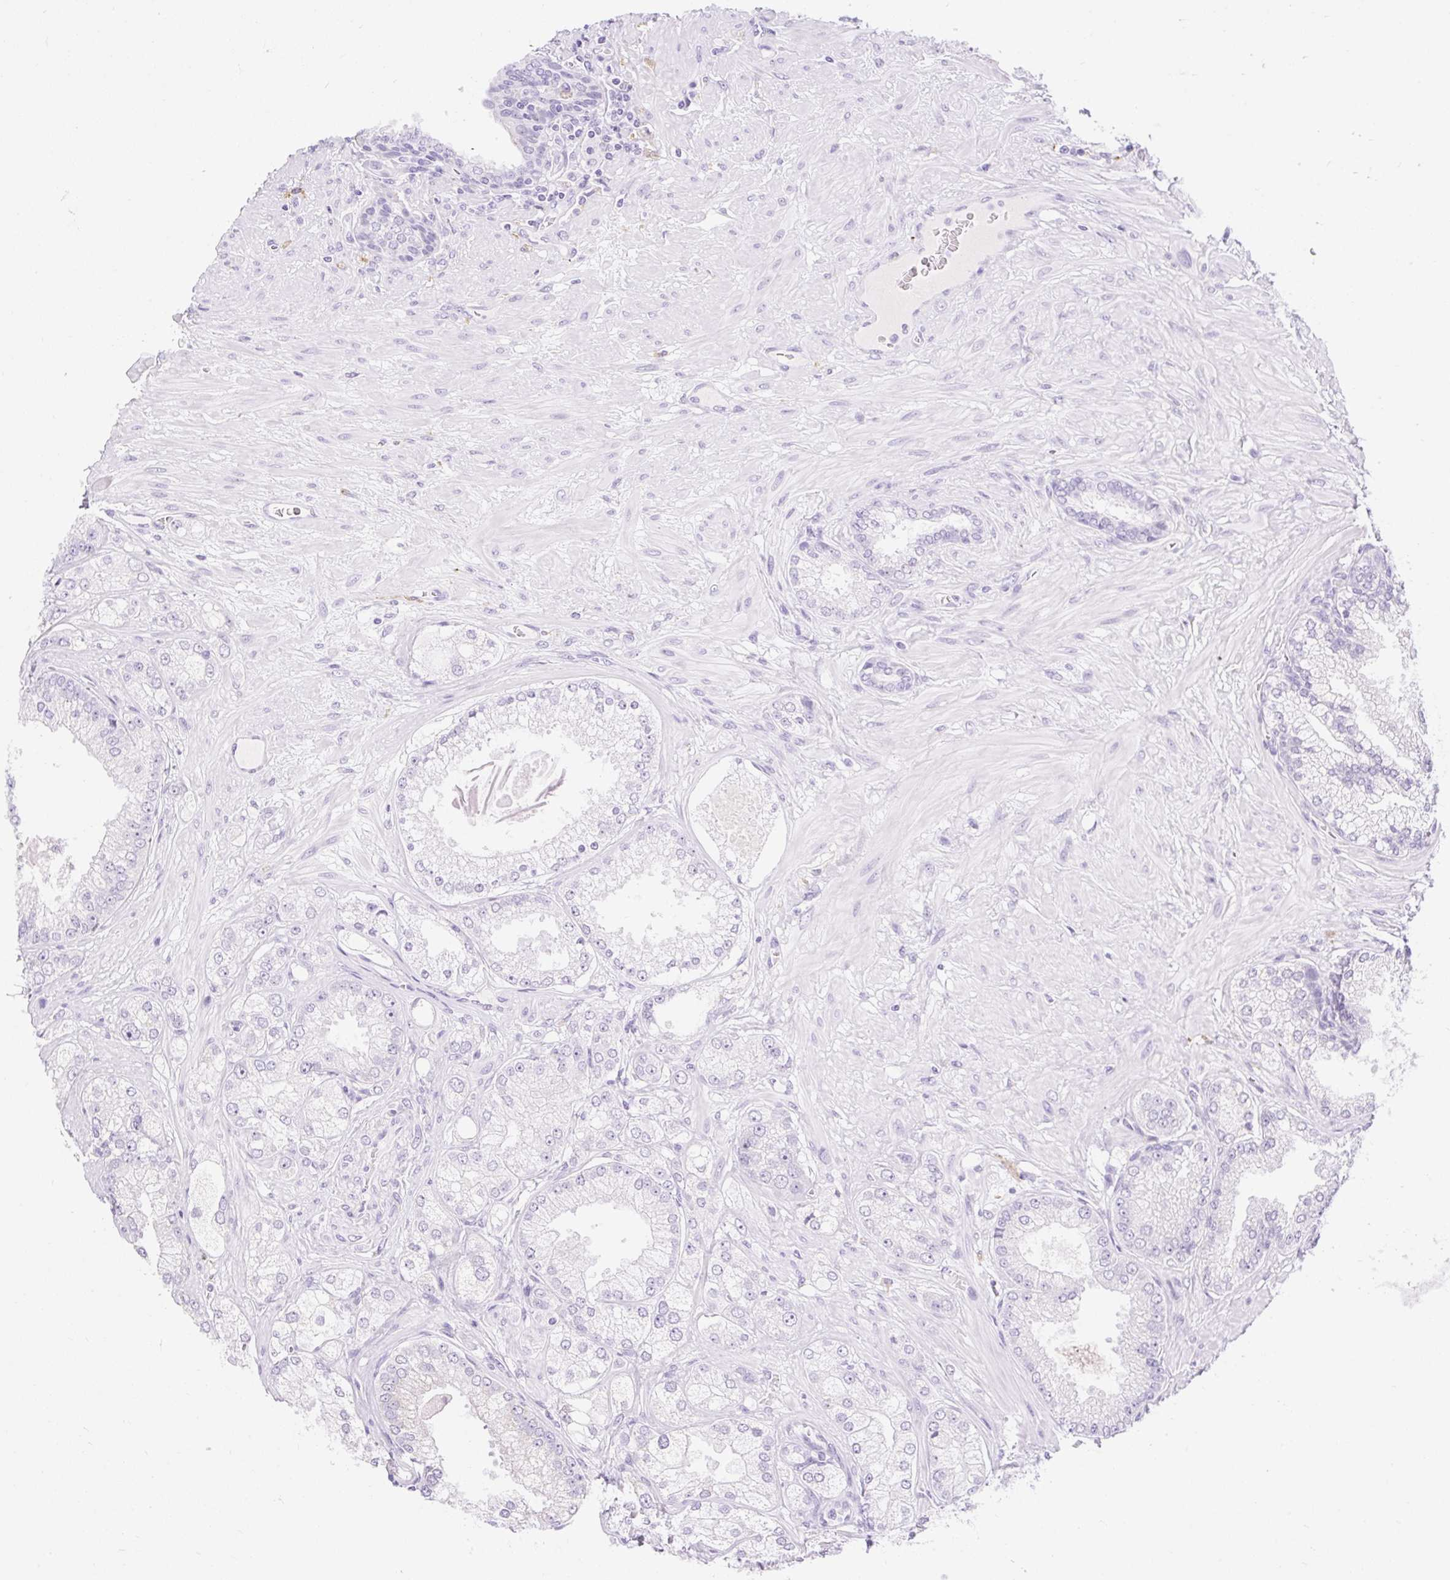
{"staining": {"intensity": "negative", "quantity": "none", "location": "none"}, "tissue": "prostate cancer", "cell_type": "Tumor cells", "image_type": "cancer", "snomed": [{"axis": "morphology", "description": "Normal tissue, NOS"}, {"axis": "morphology", "description": "Adenocarcinoma, High grade"}, {"axis": "topography", "description": "Prostate"}, {"axis": "topography", "description": "Peripheral nerve tissue"}], "caption": "The photomicrograph reveals no significant positivity in tumor cells of prostate cancer.", "gene": "SIGLEC1", "patient": {"sex": "male", "age": 68}}